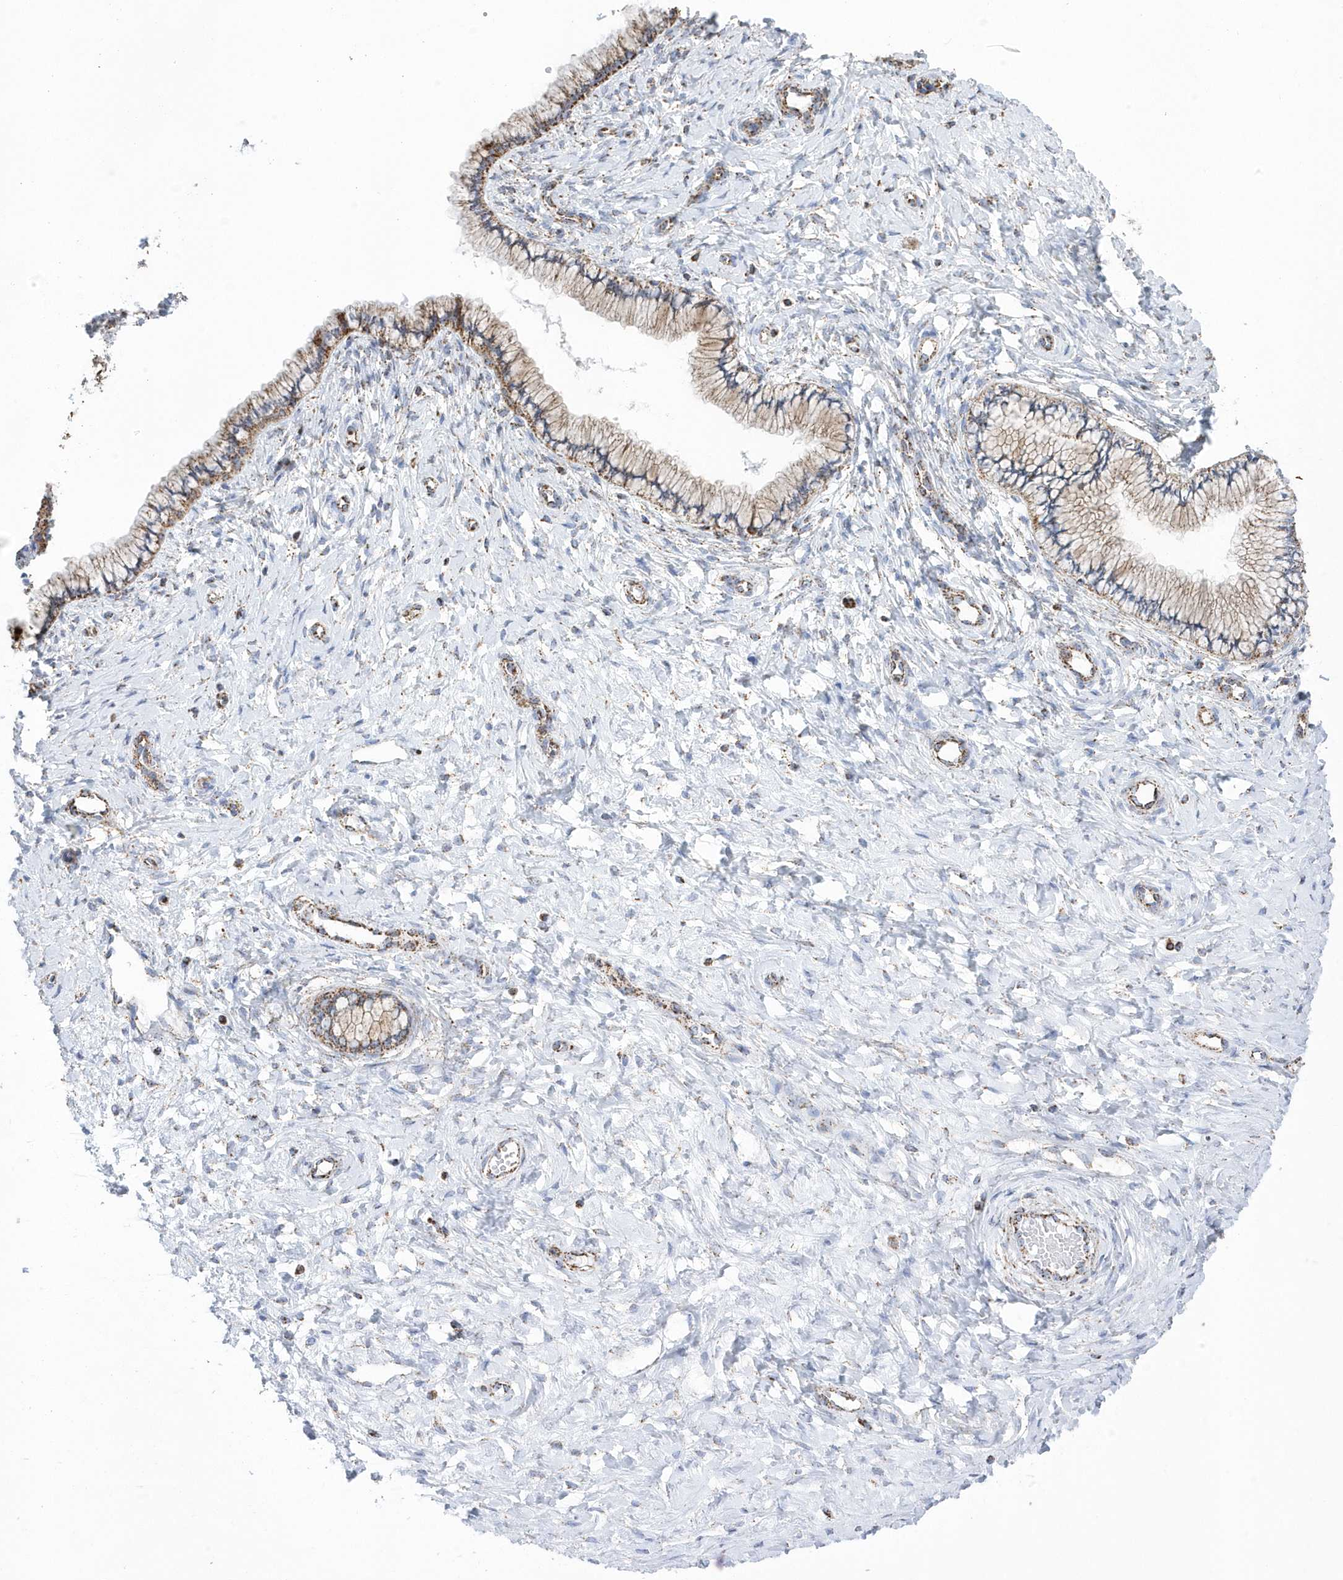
{"staining": {"intensity": "moderate", "quantity": ">75%", "location": "cytoplasmic/membranous"}, "tissue": "cervix", "cell_type": "Glandular cells", "image_type": "normal", "snomed": [{"axis": "morphology", "description": "Normal tissue, NOS"}, {"axis": "topography", "description": "Cervix"}], "caption": "Immunohistochemistry (IHC) (DAB (3,3'-diaminobenzidine)) staining of benign cervix reveals moderate cytoplasmic/membranous protein positivity in approximately >75% of glandular cells. The staining was performed using DAB to visualize the protein expression in brown, while the nuclei were stained in blue with hematoxylin (Magnification: 20x).", "gene": "GTPBP8", "patient": {"sex": "female", "age": 36}}